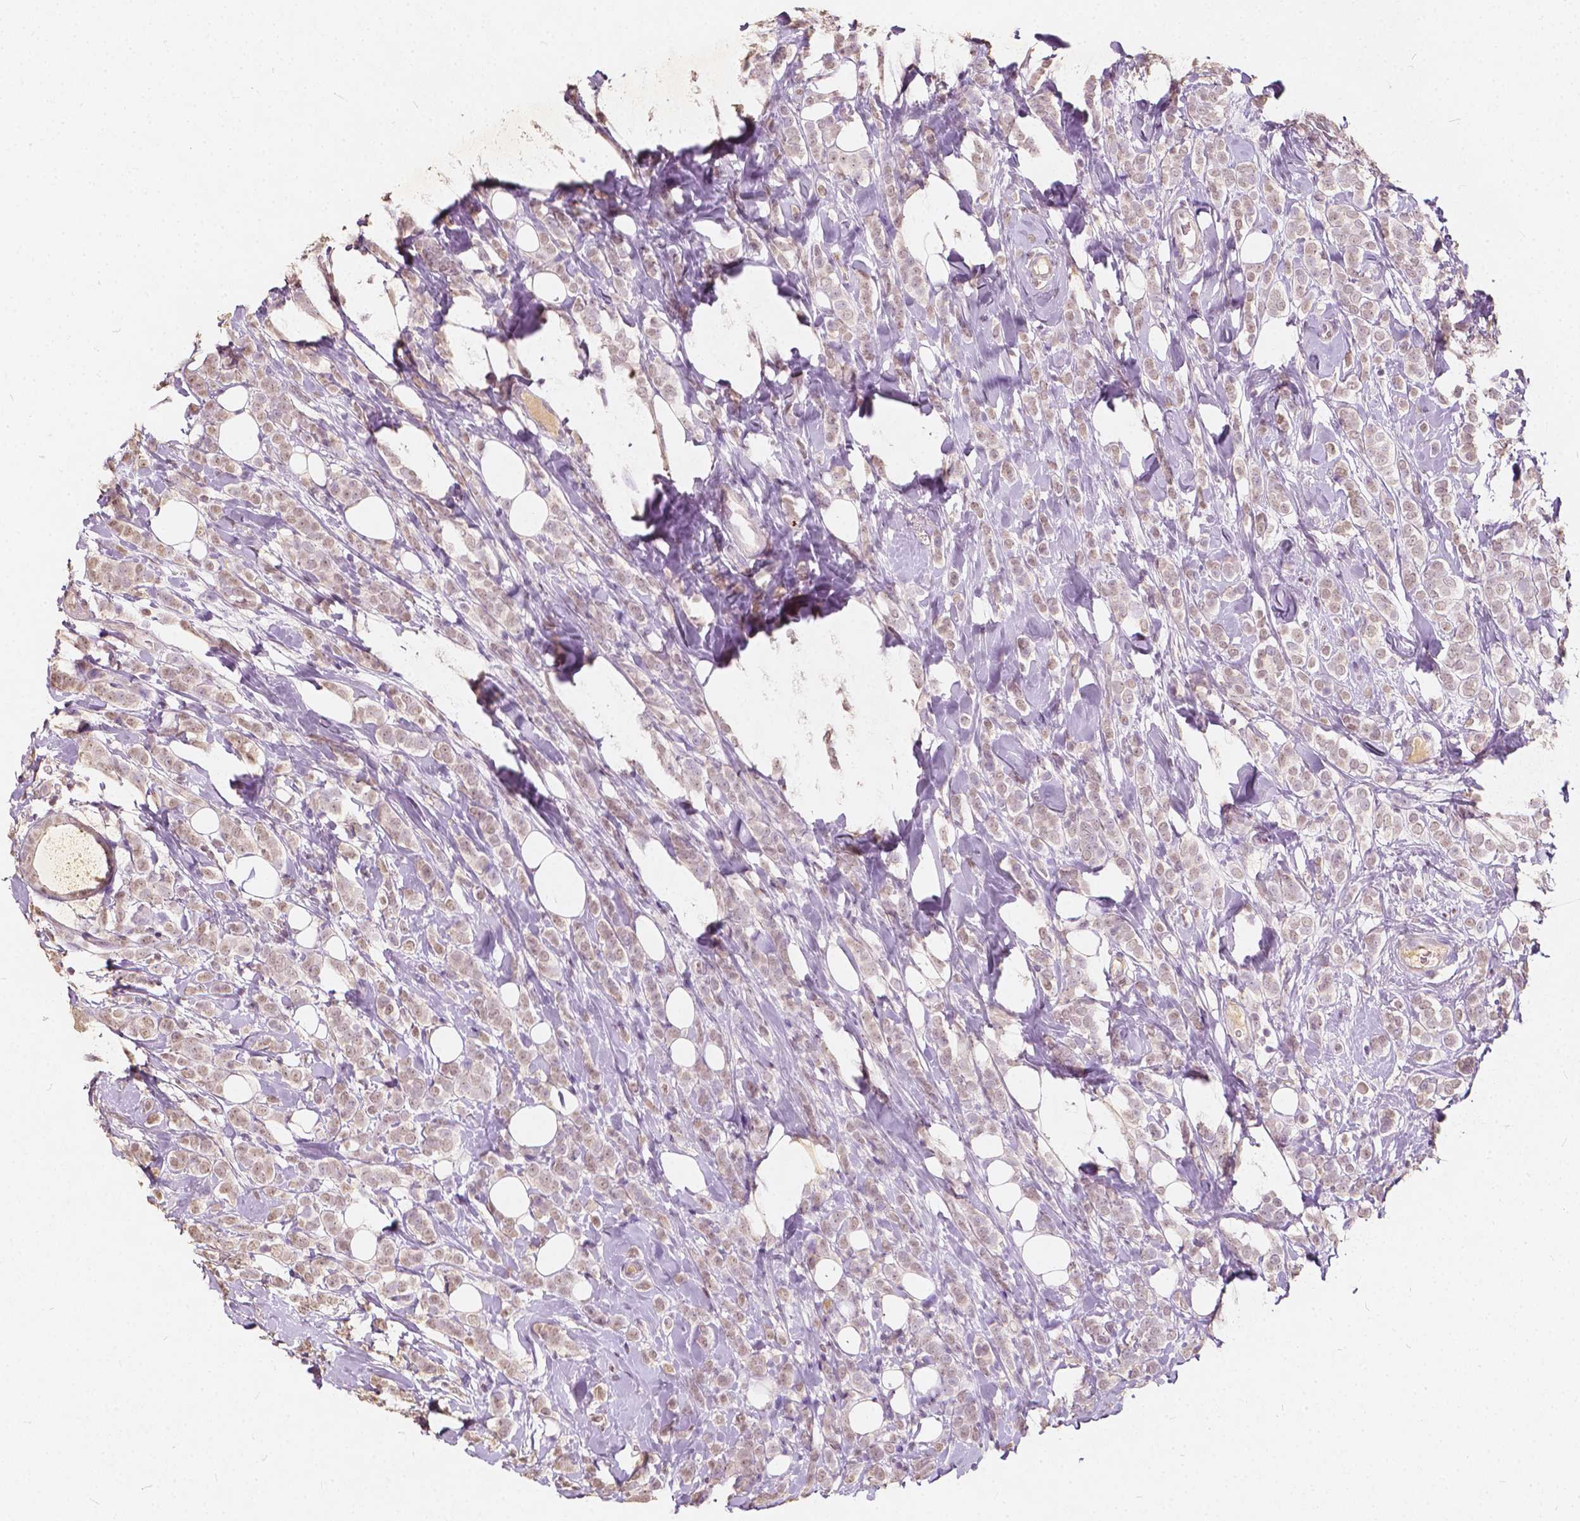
{"staining": {"intensity": "weak", "quantity": ">75%", "location": "nuclear"}, "tissue": "breast cancer", "cell_type": "Tumor cells", "image_type": "cancer", "snomed": [{"axis": "morphology", "description": "Lobular carcinoma"}, {"axis": "topography", "description": "Breast"}], "caption": "Protein expression analysis of breast lobular carcinoma shows weak nuclear staining in approximately >75% of tumor cells.", "gene": "SOX15", "patient": {"sex": "female", "age": 49}}